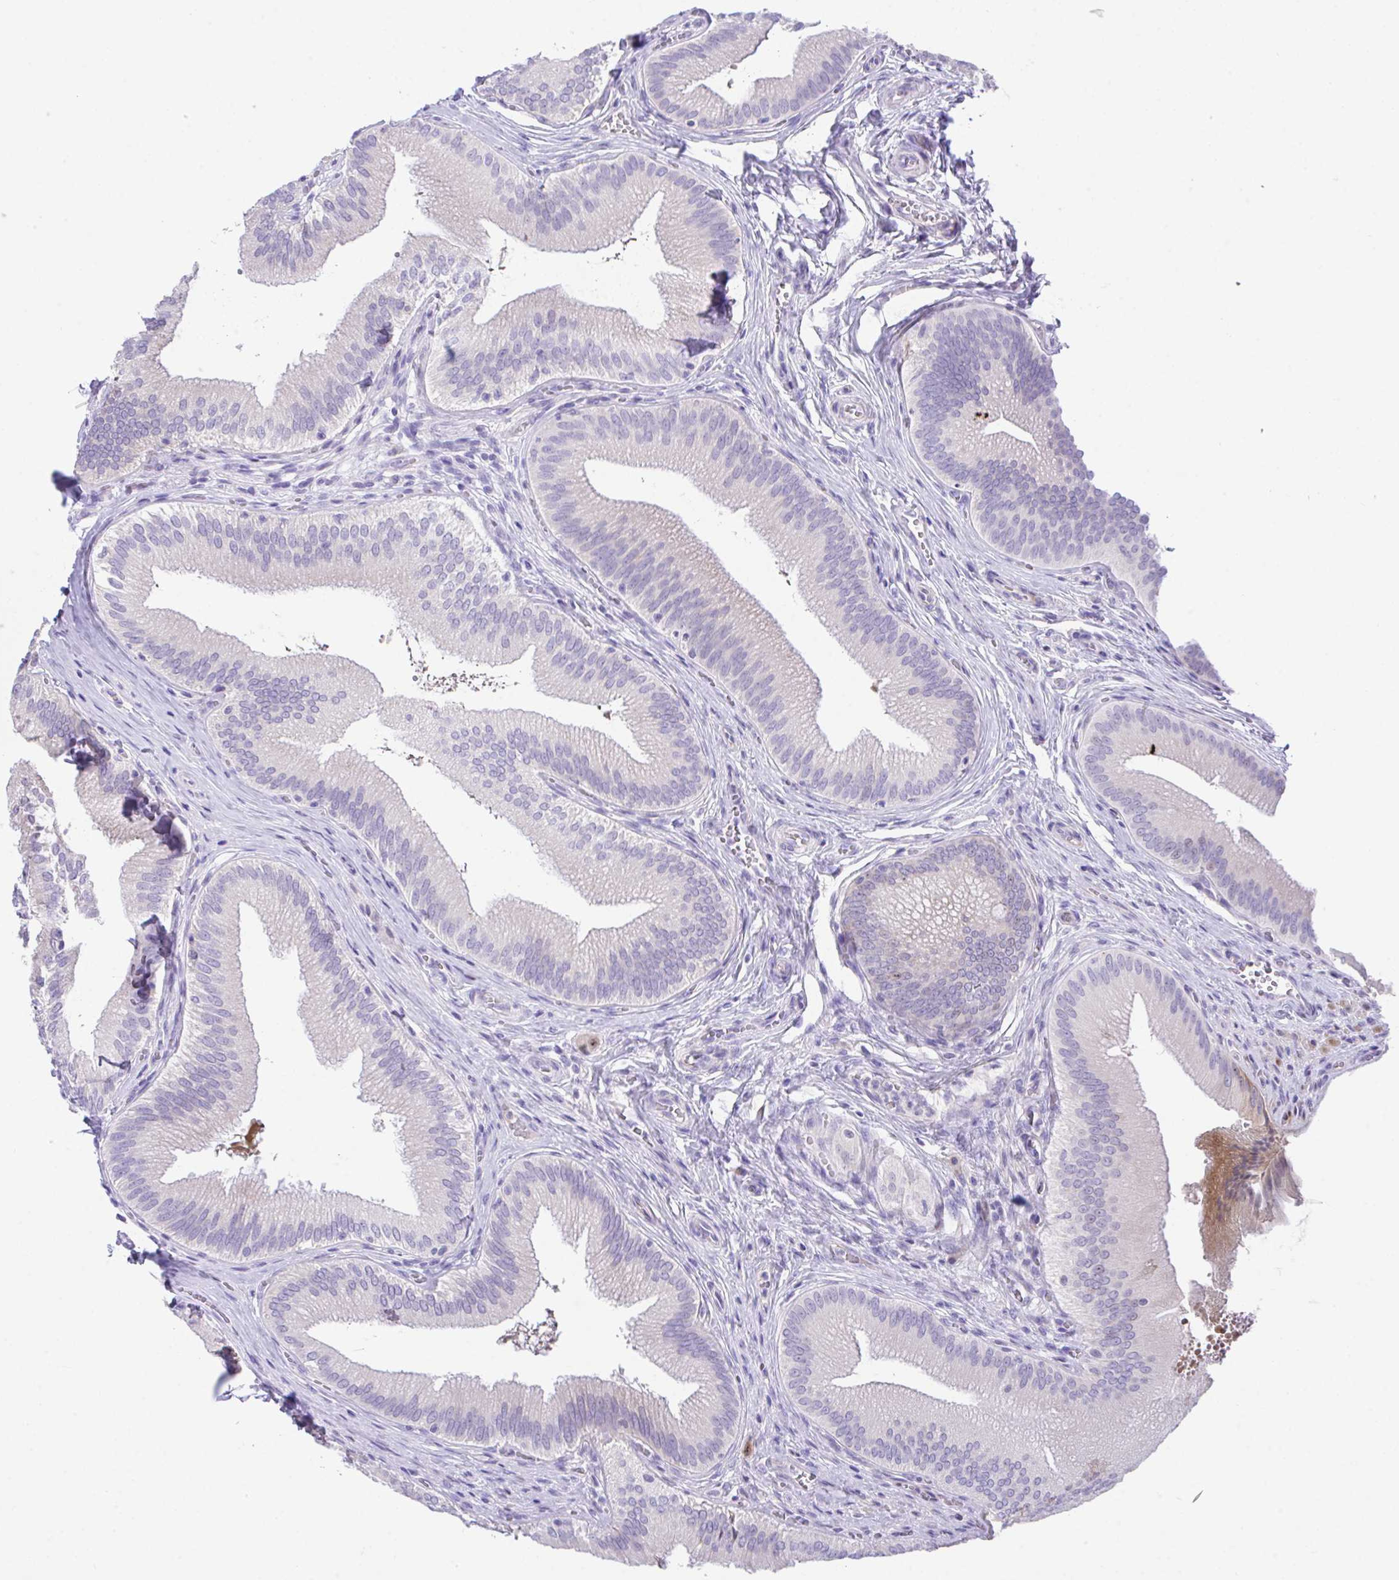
{"staining": {"intensity": "negative", "quantity": "none", "location": "none"}, "tissue": "gallbladder", "cell_type": "Glandular cells", "image_type": "normal", "snomed": [{"axis": "morphology", "description": "Normal tissue, NOS"}, {"axis": "topography", "description": "Gallbladder"}], "caption": "This is an IHC micrograph of unremarkable gallbladder. There is no staining in glandular cells.", "gene": "HOXB4", "patient": {"sex": "male", "age": 17}}